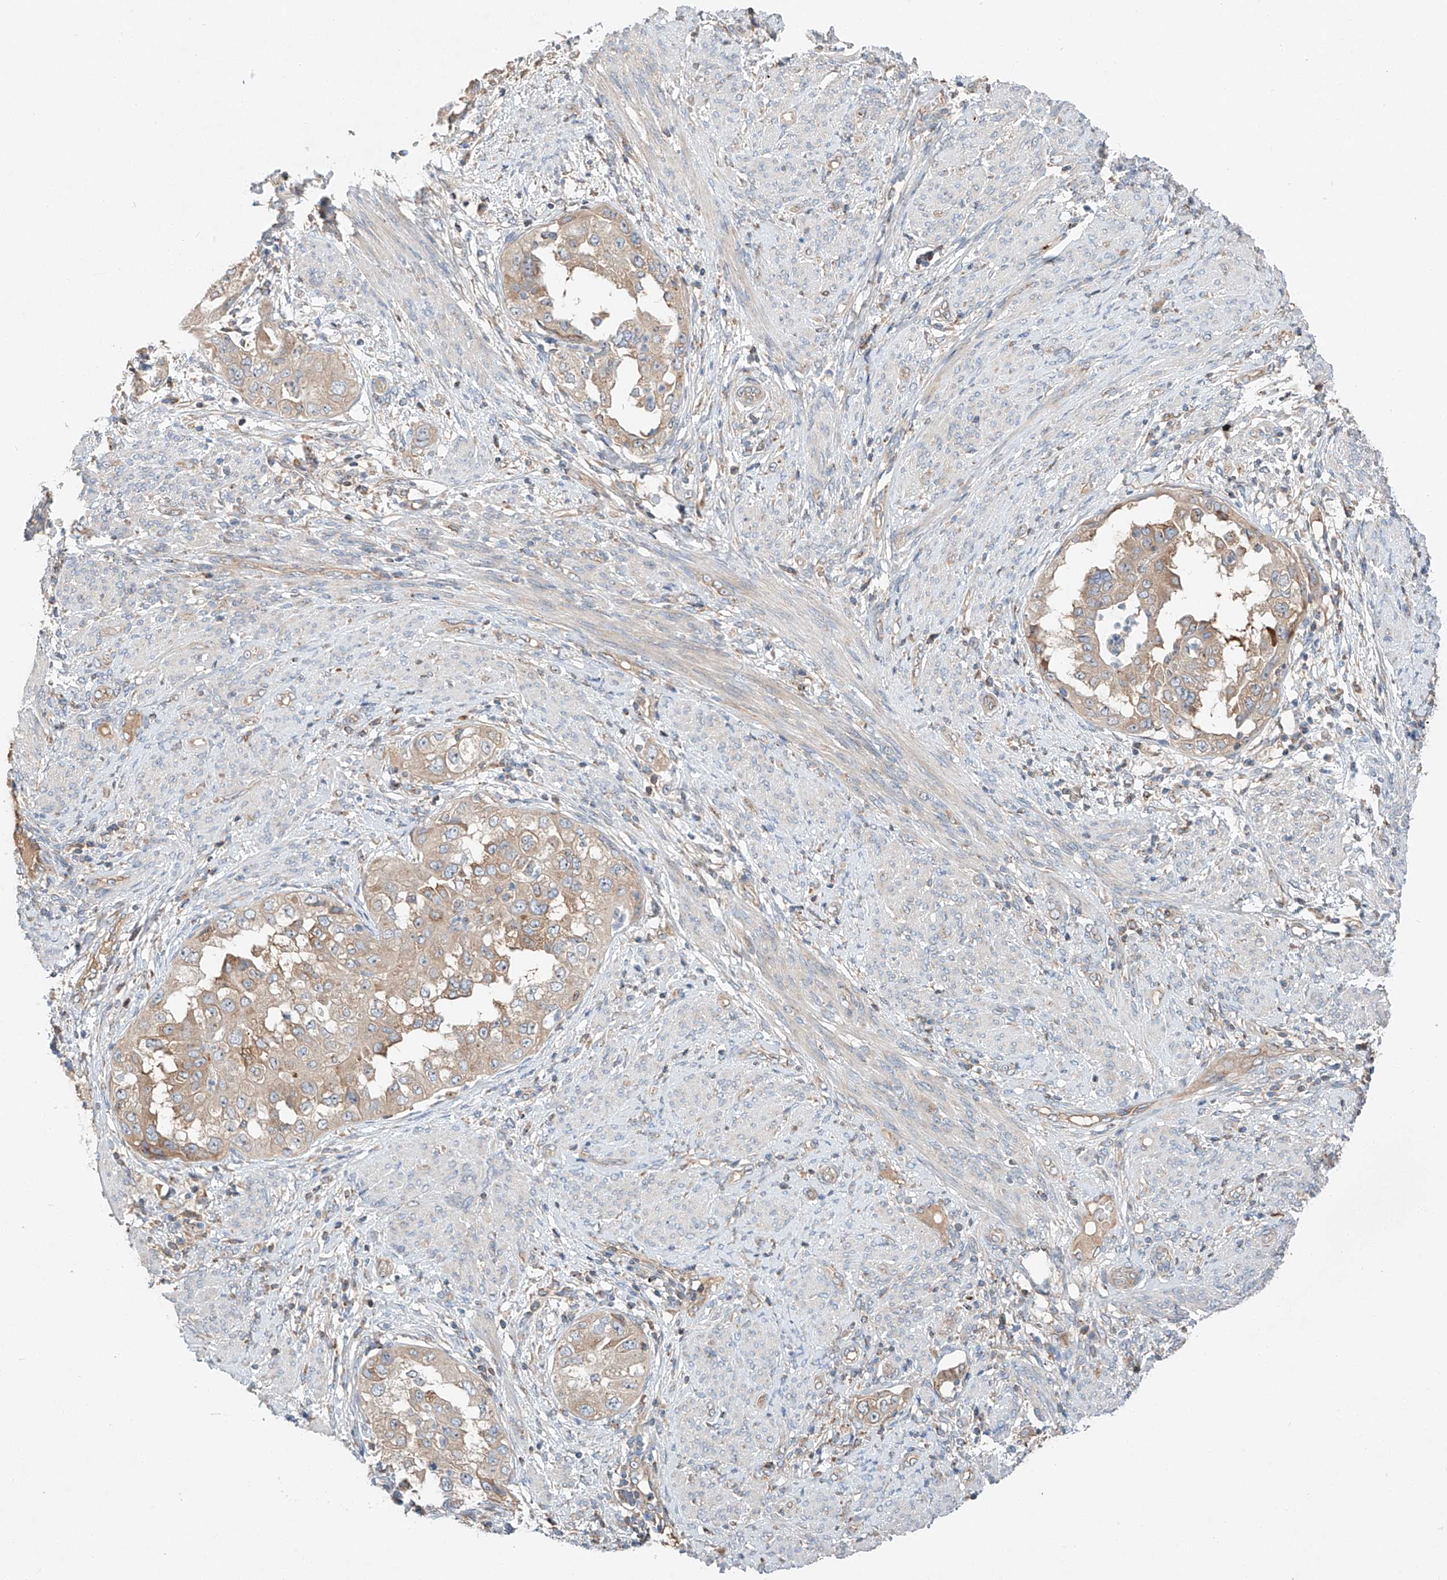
{"staining": {"intensity": "weak", "quantity": ">75%", "location": "cytoplasmic/membranous"}, "tissue": "endometrial cancer", "cell_type": "Tumor cells", "image_type": "cancer", "snomed": [{"axis": "morphology", "description": "Adenocarcinoma, NOS"}, {"axis": "topography", "description": "Endometrium"}], "caption": "An immunohistochemistry image of neoplastic tissue is shown. Protein staining in brown shows weak cytoplasmic/membranous positivity in endometrial cancer within tumor cells. Using DAB (brown) and hematoxylin (blue) stains, captured at high magnification using brightfield microscopy.", "gene": "RUSC1", "patient": {"sex": "female", "age": 85}}